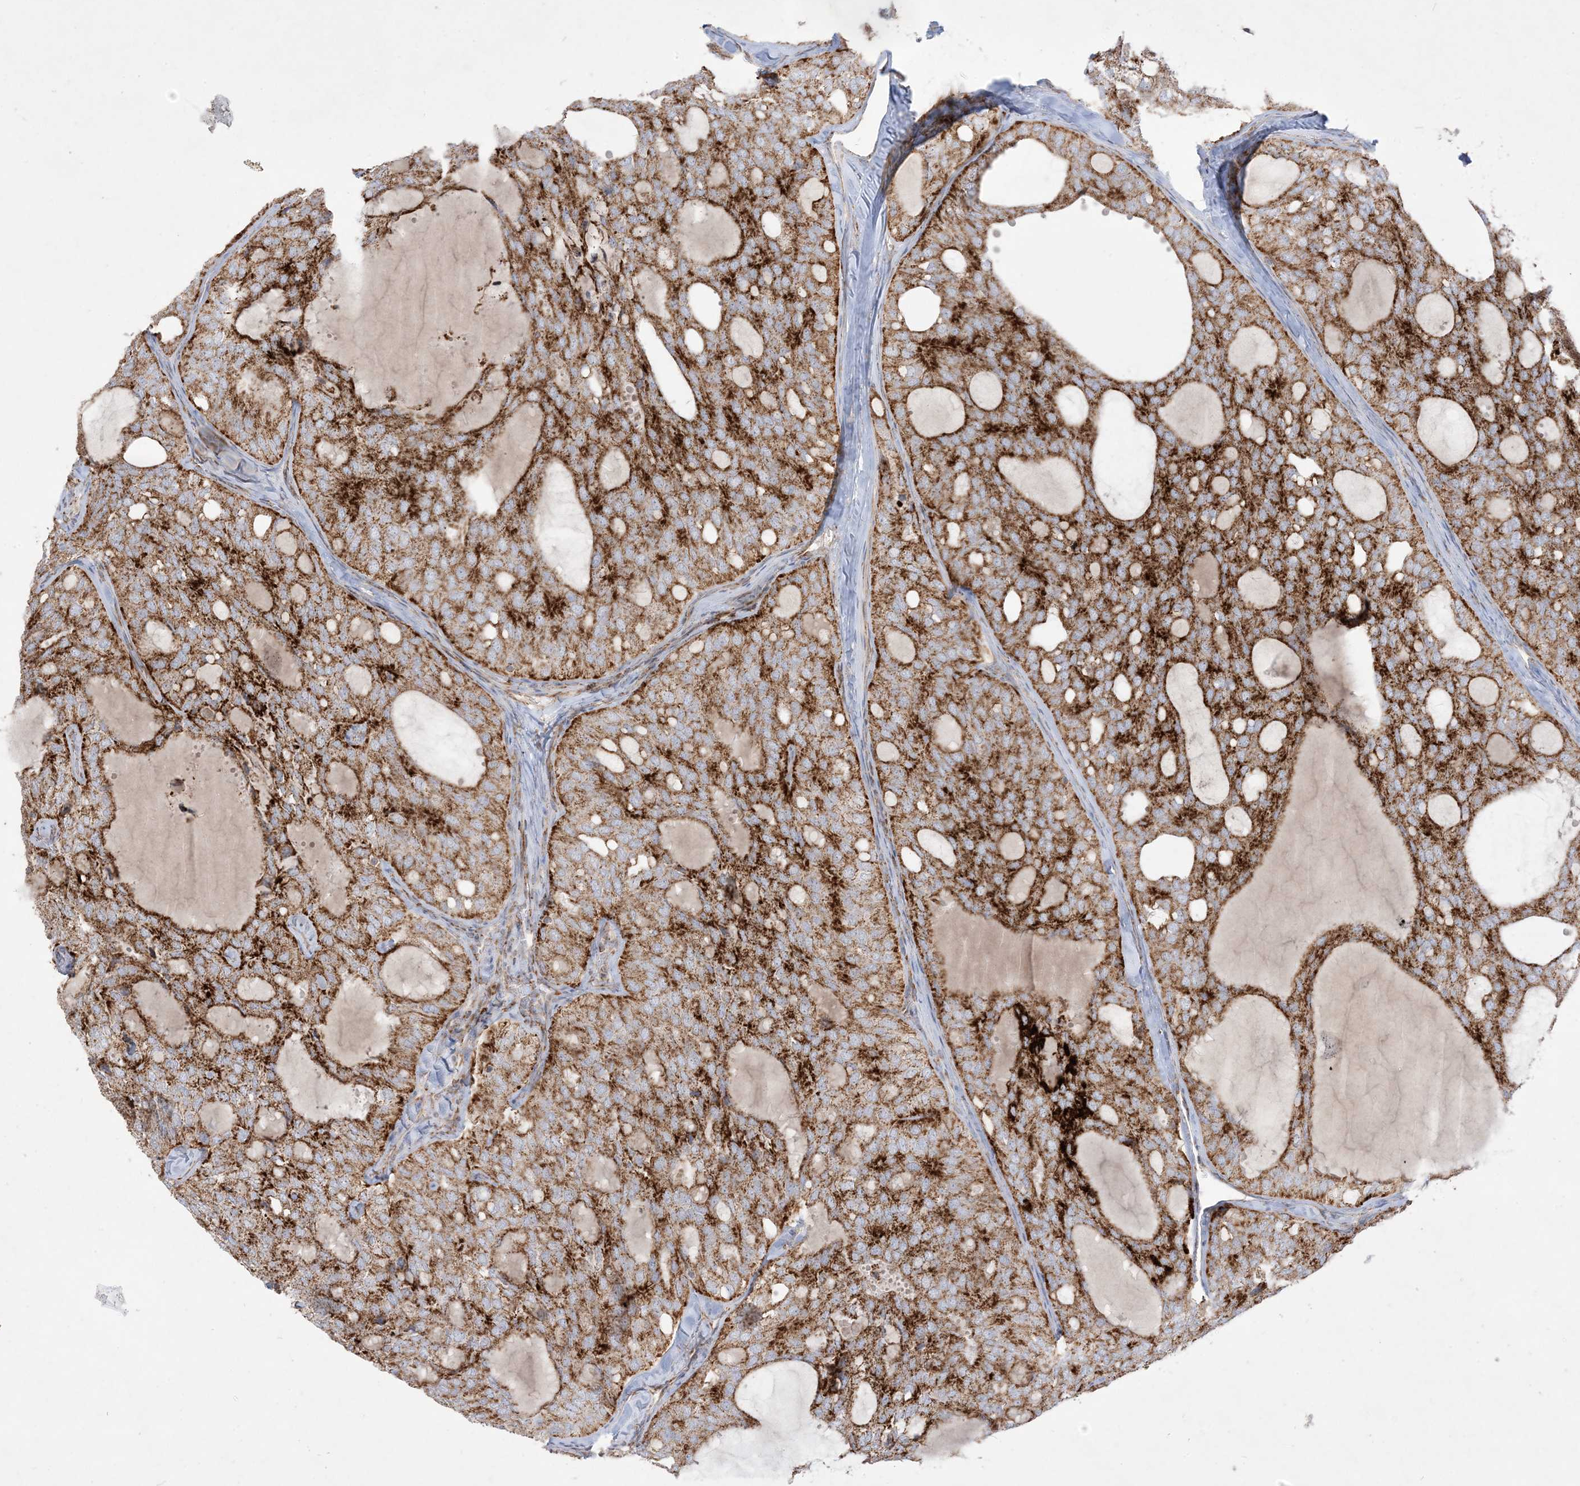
{"staining": {"intensity": "strong", "quantity": ">75%", "location": "cytoplasmic/membranous"}, "tissue": "thyroid cancer", "cell_type": "Tumor cells", "image_type": "cancer", "snomed": [{"axis": "morphology", "description": "Follicular adenoma carcinoma, NOS"}, {"axis": "topography", "description": "Thyroid gland"}], "caption": "Human thyroid cancer (follicular adenoma carcinoma) stained with a protein marker demonstrates strong staining in tumor cells.", "gene": "NDUFAF3", "patient": {"sex": "male", "age": 75}}